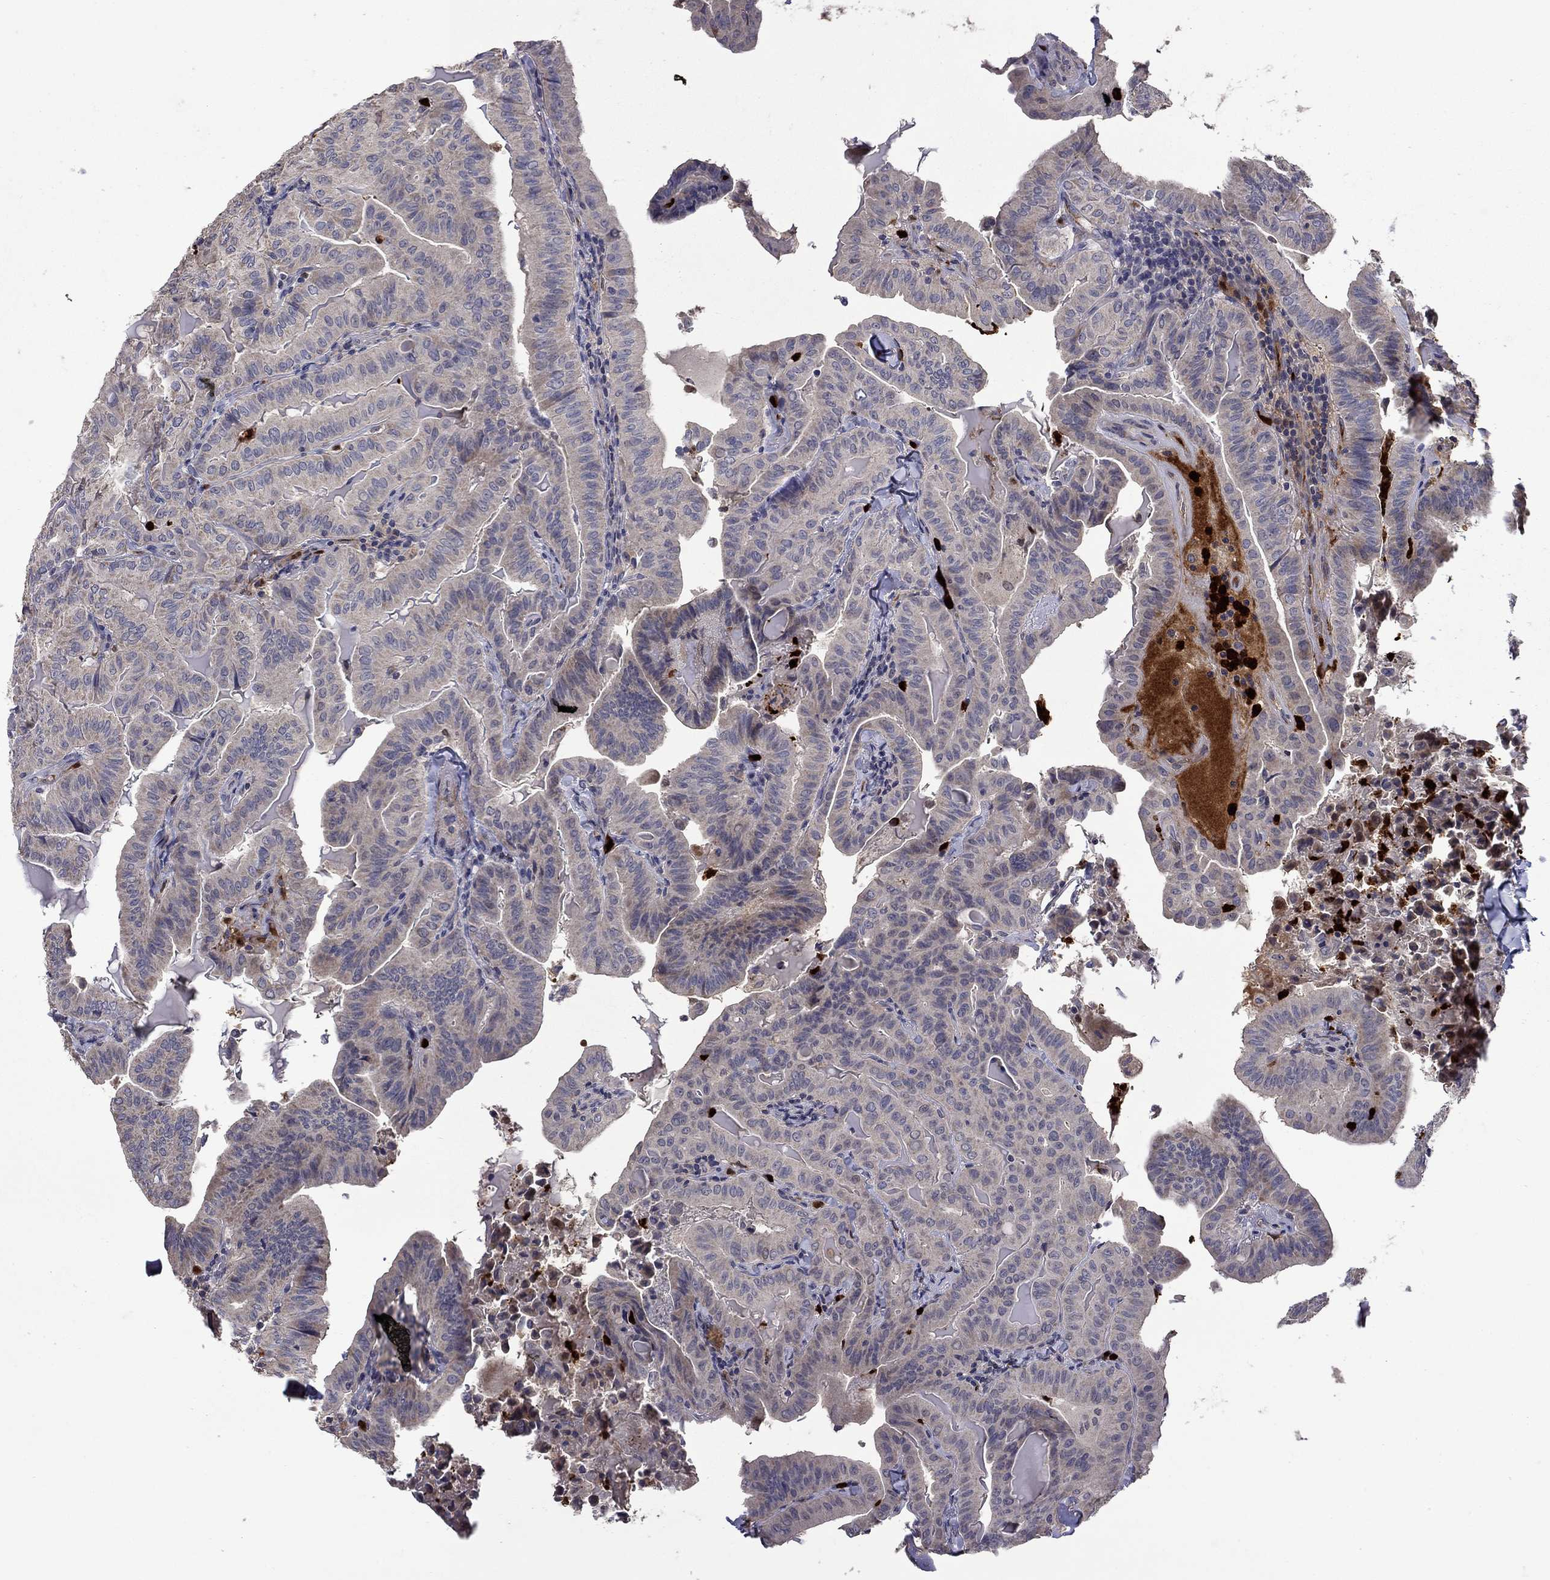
{"staining": {"intensity": "negative", "quantity": "none", "location": "none"}, "tissue": "thyroid cancer", "cell_type": "Tumor cells", "image_type": "cancer", "snomed": [{"axis": "morphology", "description": "Papillary adenocarcinoma, NOS"}, {"axis": "topography", "description": "Thyroid gland"}], "caption": "IHC photomicrograph of thyroid cancer stained for a protein (brown), which shows no positivity in tumor cells.", "gene": "SATB1", "patient": {"sex": "female", "age": 68}}